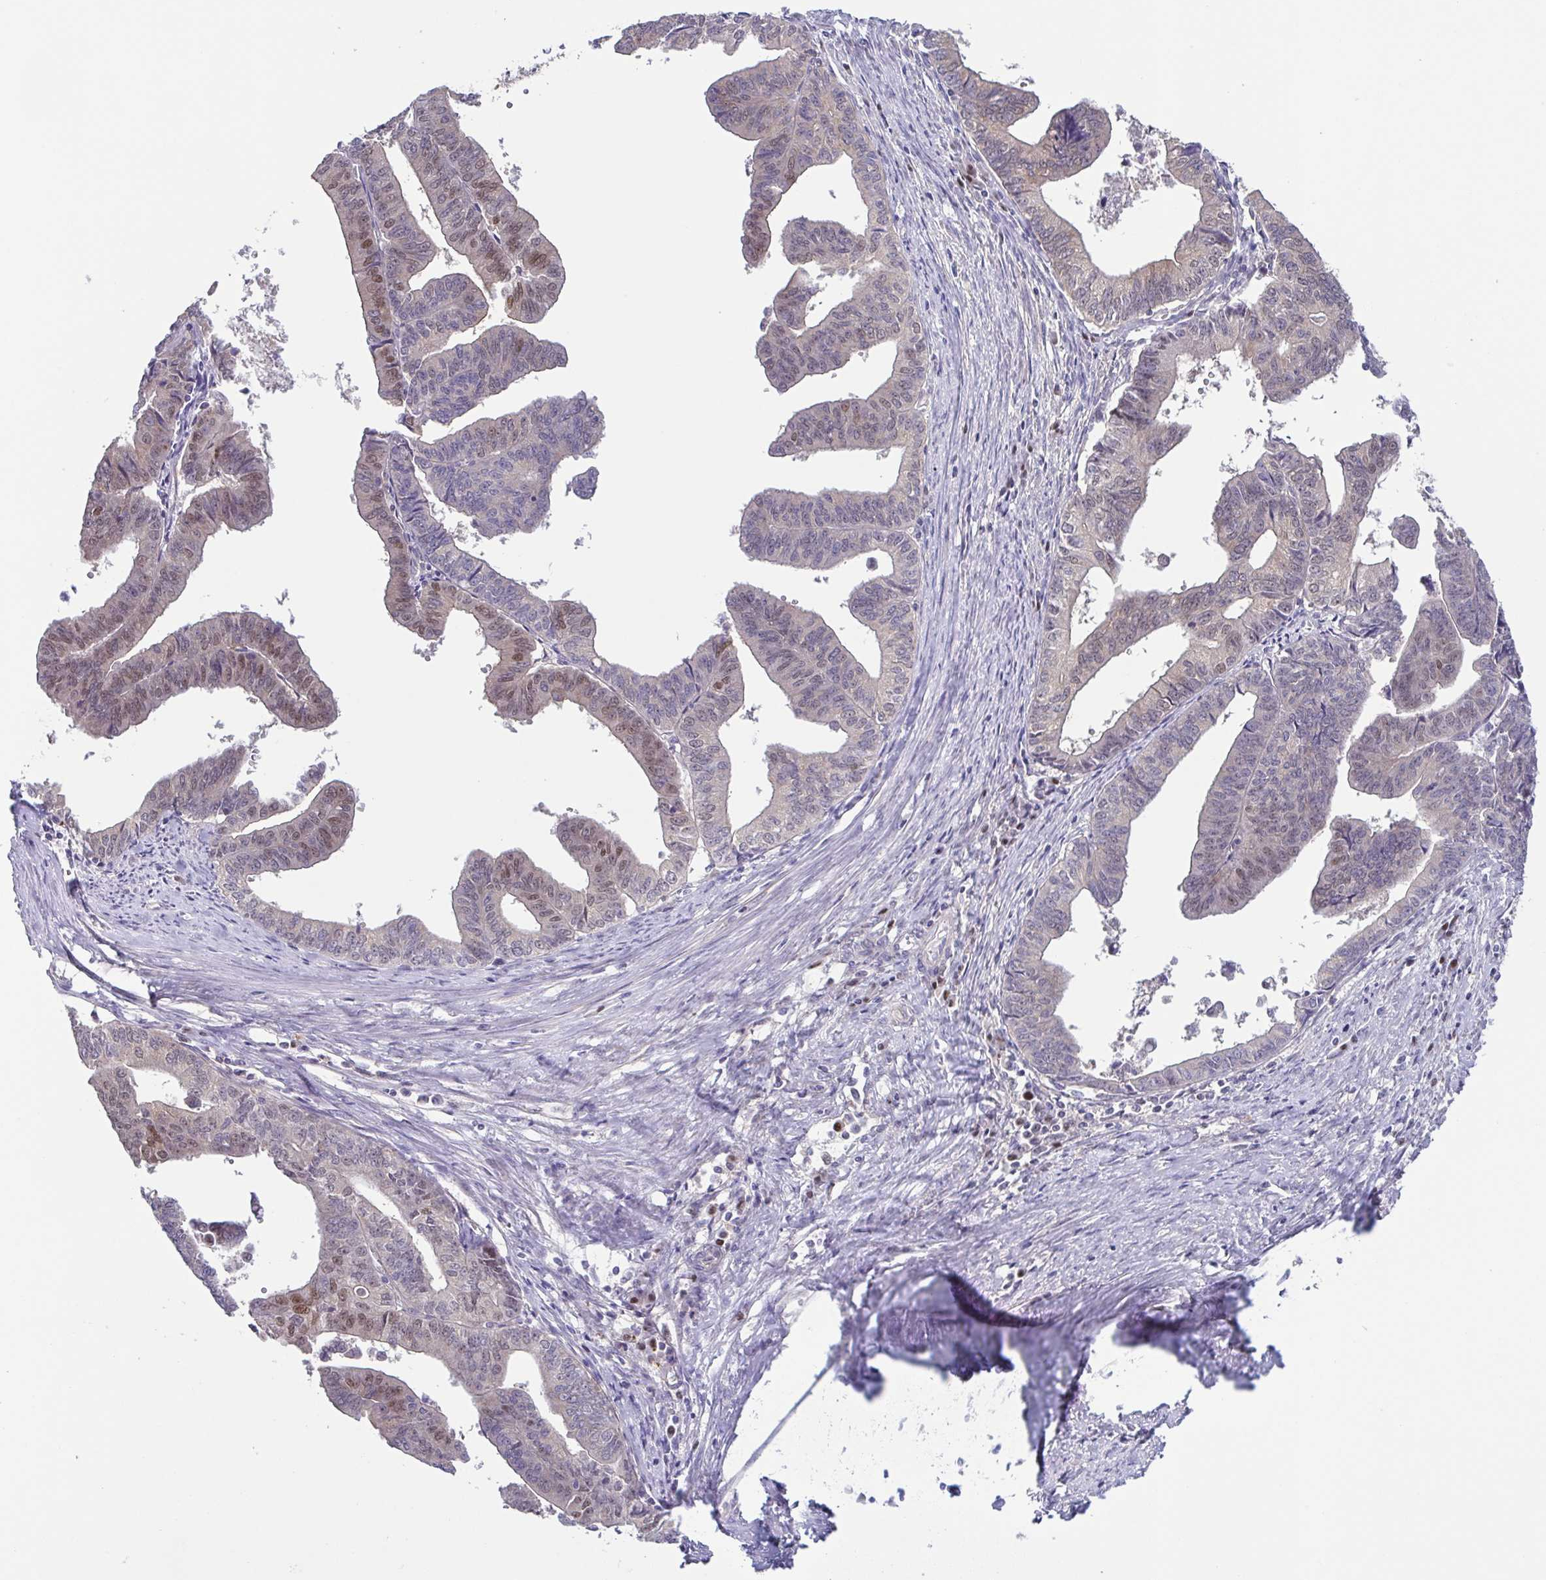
{"staining": {"intensity": "weak", "quantity": "25%-75%", "location": "nuclear"}, "tissue": "endometrial cancer", "cell_type": "Tumor cells", "image_type": "cancer", "snomed": [{"axis": "morphology", "description": "Adenocarcinoma, NOS"}, {"axis": "topography", "description": "Endometrium"}], "caption": "Approximately 25%-75% of tumor cells in endometrial adenocarcinoma demonstrate weak nuclear protein staining as visualized by brown immunohistochemical staining.", "gene": "UBE2Q1", "patient": {"sex": "female", "age": 65}}